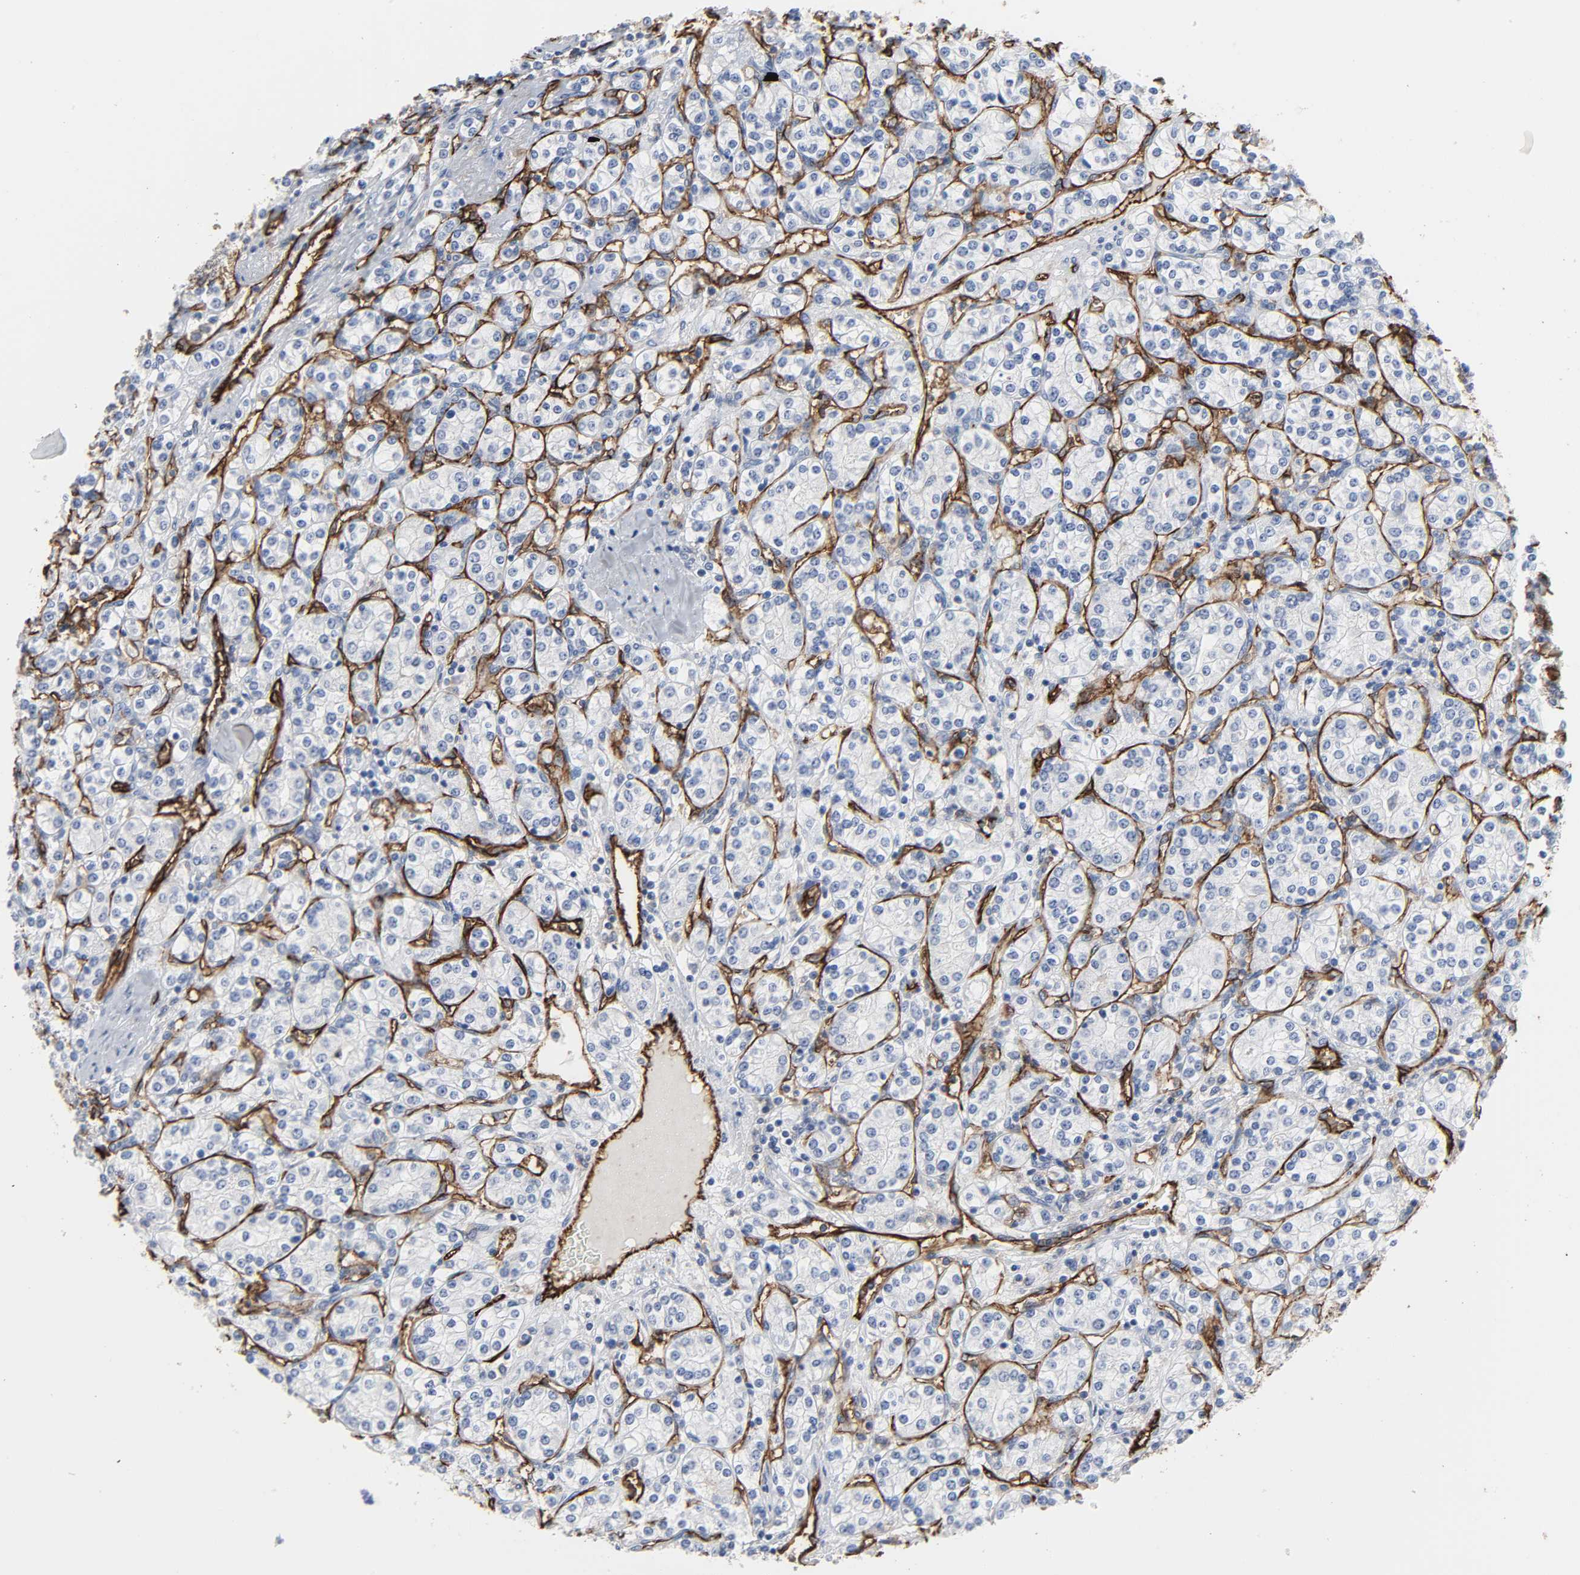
{"staining": {"intensity": "negative", "quantity": "none", "location": "none"}, "tissue": "renal cancer", "cell_type": "Tumor cells", "image_type": "cancer", "snomed": [{"axis": "morphology", "description": "Adenocarcinoma, NOS"}, {"axis": "topography", "description": "Kidney"}], "caption": "This is a photomicrograph of IHC staining of renal adenocarcinoma, which shows no staining in tumor cells. The staining is performed using DAB (3,3'-diaminobenzidine) brown chromogen with nuclei counter-stained in using hematoxylin.", "gene": "PECAM1", "patient": {"sex": "male", "age": 77}}